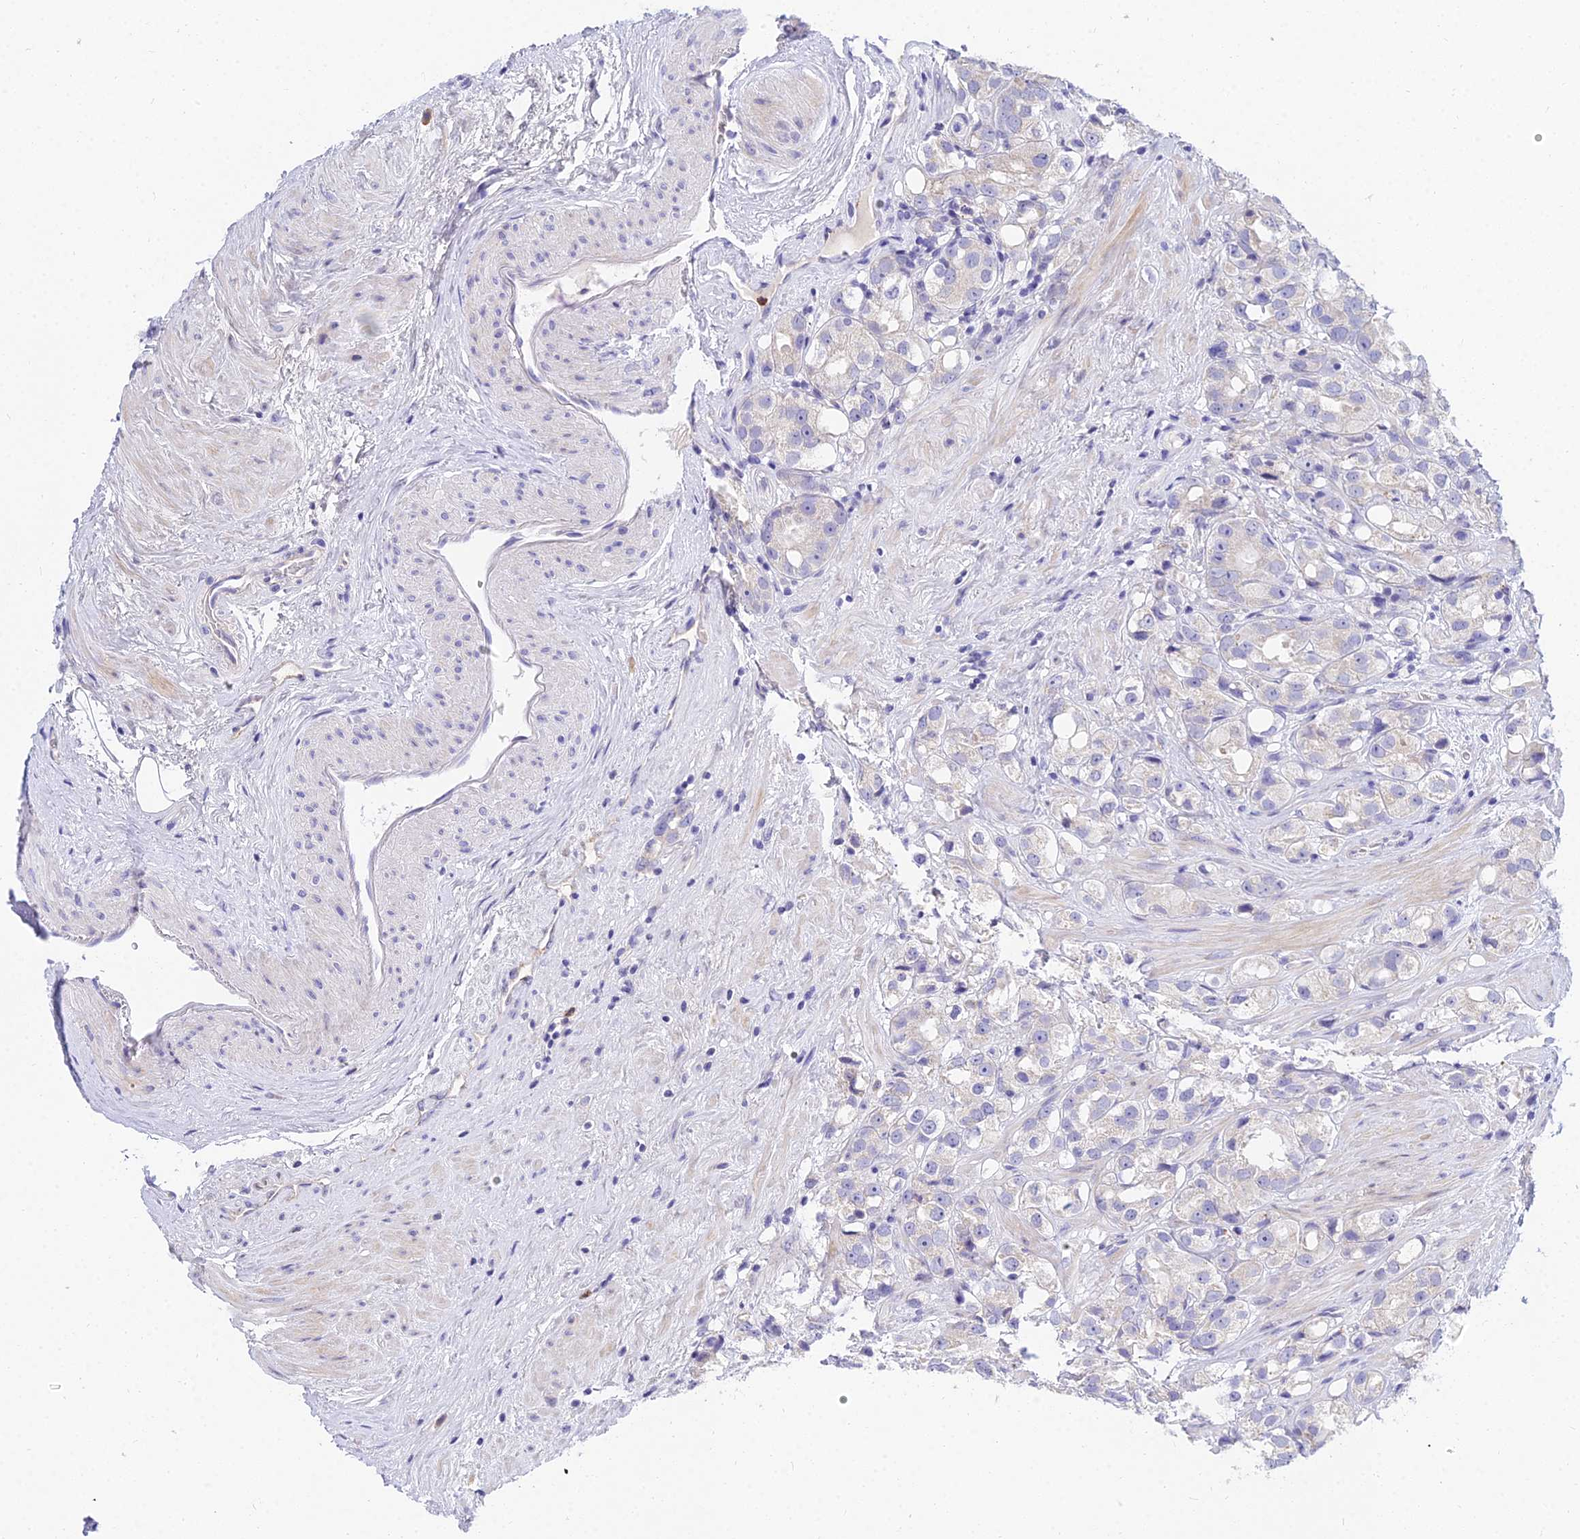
{"staining": {"intensity": "negative", "quantity": "none", "location": "none"}, "tissue": "prostate cancer", "cell_type": "Tumor cells", "image_type": "cancer", "snomed": [{"axis": "morphology", "description": "Adenocarcinoma, NOS"}, {"axis": "topography", "description": "Prostate"}], "caption": "Immunohistochemistry (IHC) micrograph of prostate adenocarcinoma stained for a protein (brown), which demonstrates no positivity in tumor cells. (DAB IHC visualized using brightfield microscopy, high magnification).", "gene": "VWC2L", "patient": {"sex": "male", "age": 79}}